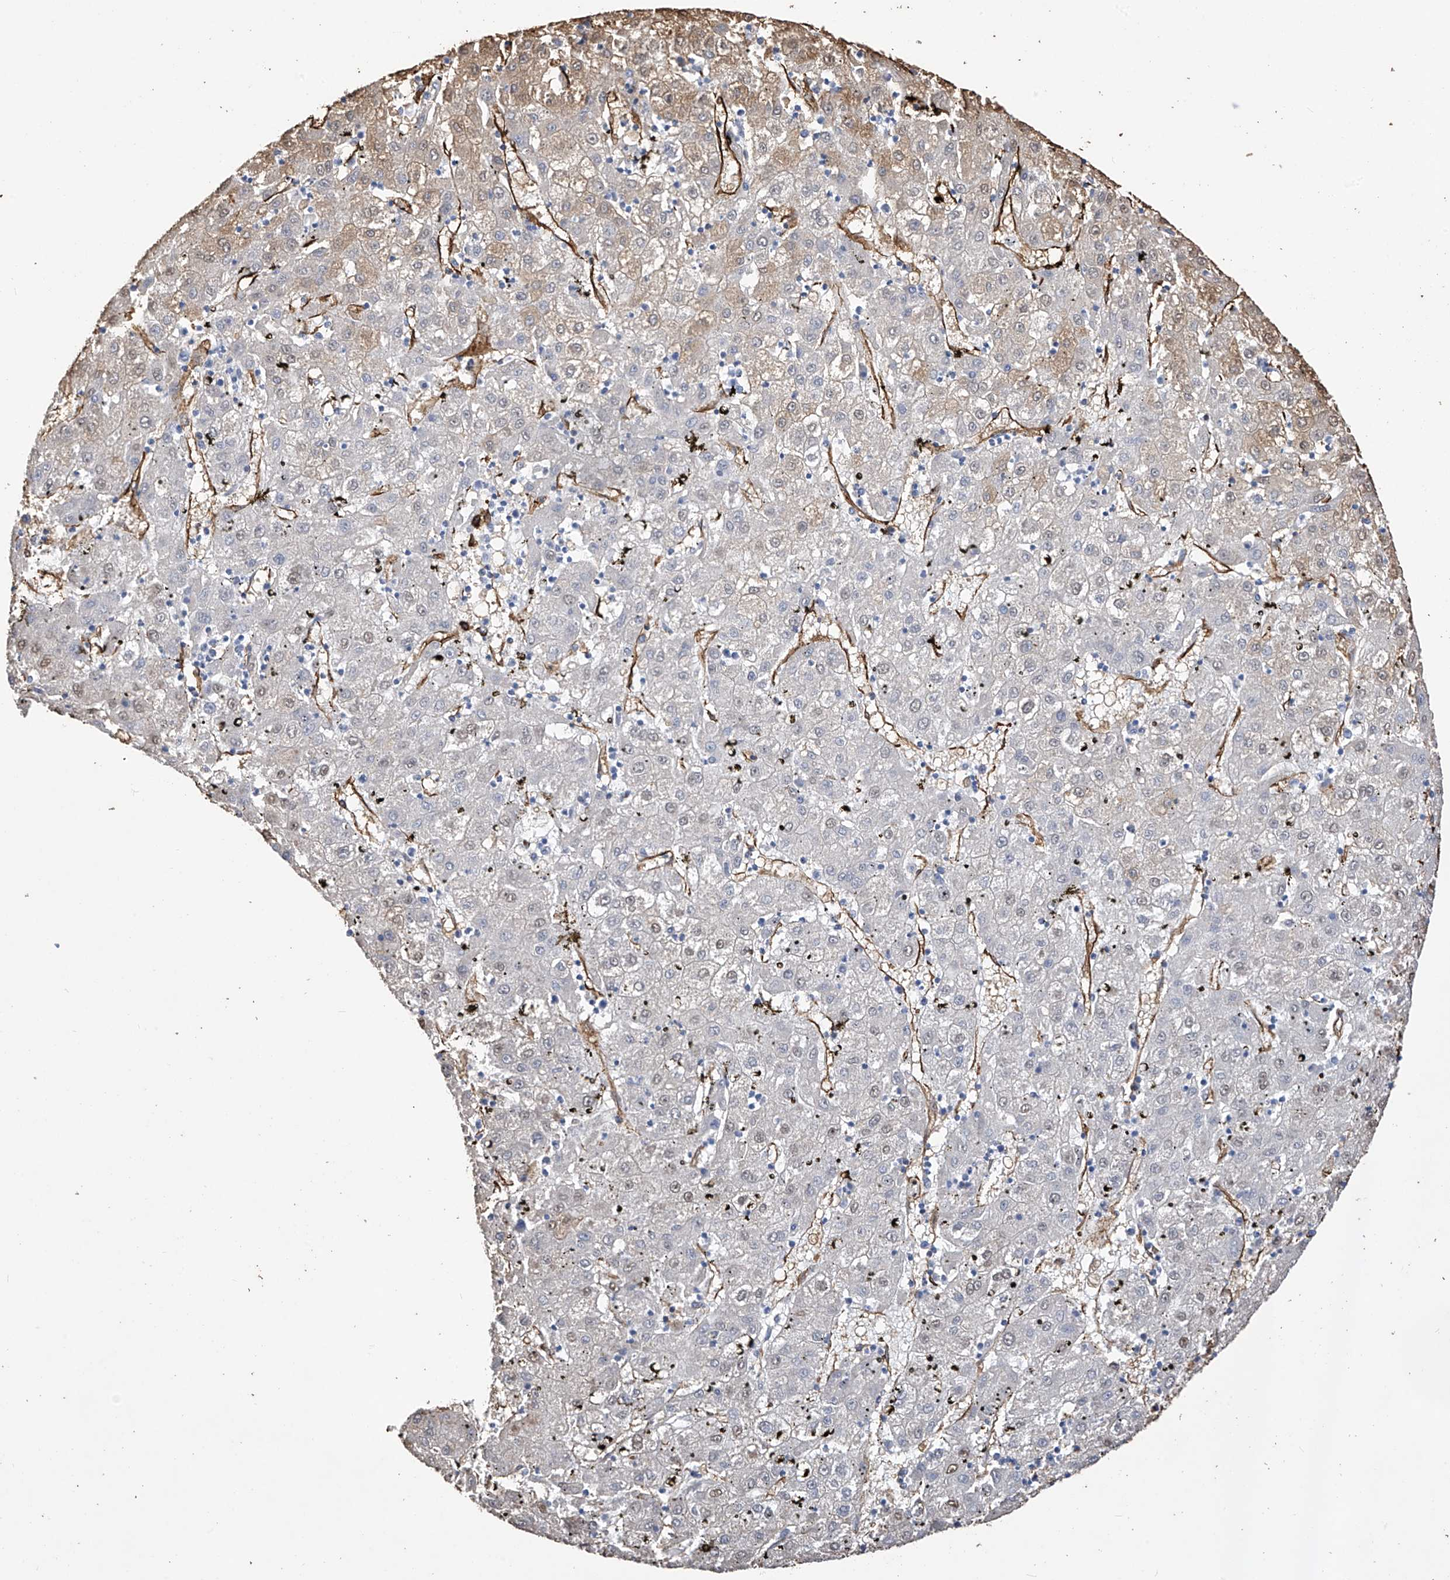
{"staining": {"intensity": "weak", "quantity": "<25%", "location": "cytoplasmic/membranous"}, "tissue": "liver cancer", "cell_type": "Tumor cells", "image_type": "cancer", "snomed": [{"axis": "morphology", "description": "Carcinoma, Hepatocellular, NOS"}, {"axis": "topography", "description": "Liver"}], "caption": "This is a micrograph of IHC staining of liver cancer (hepatocellular carcinoma), which shows no staining in tumor cells.", "gene": "UBTD1", "patient": {"sex": "male", "age": 72}}